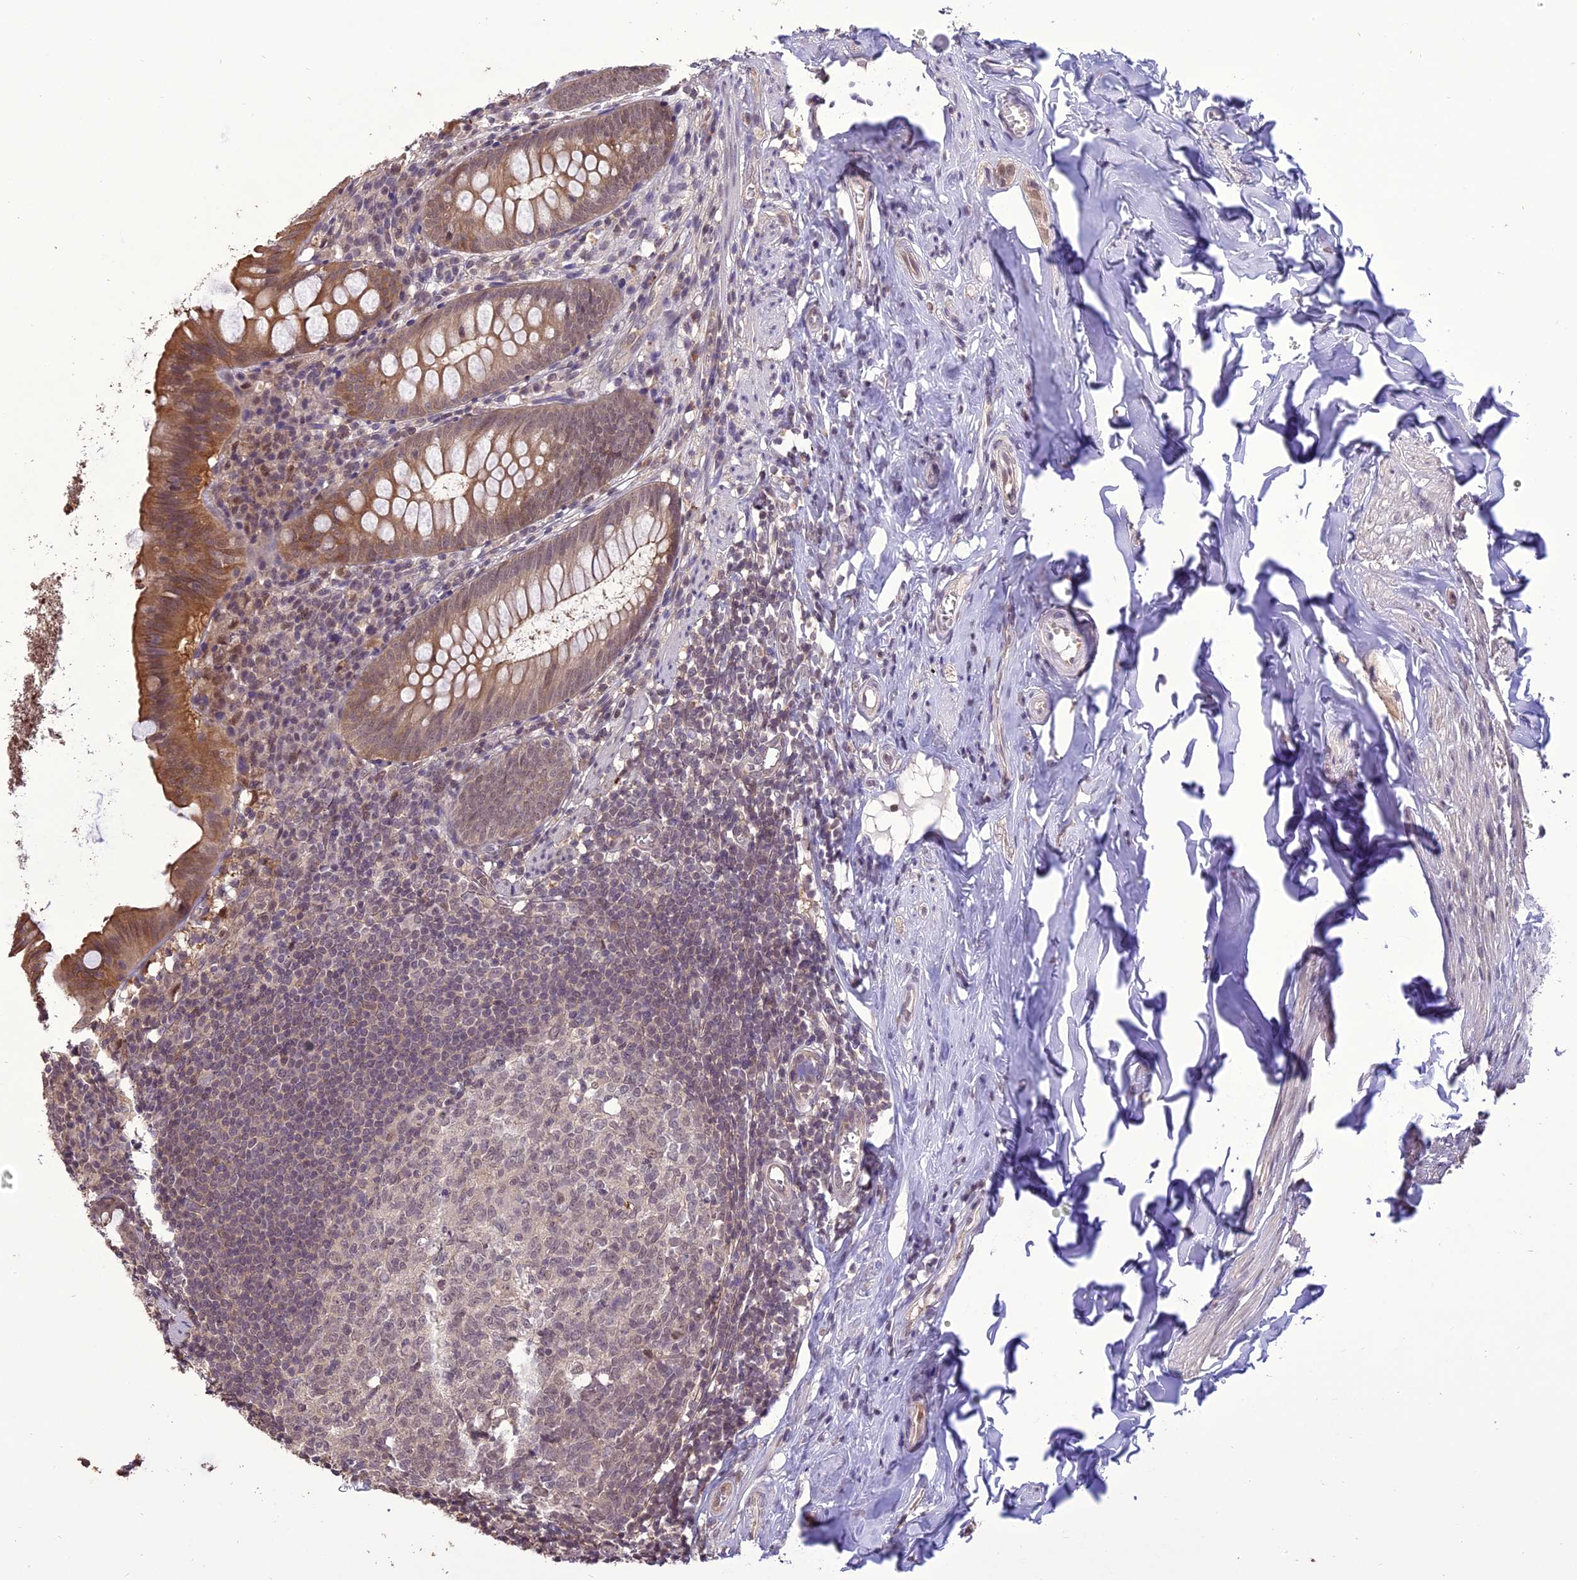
{"staining": {"intensity": "moderate", "quantity": ">75%", "location": "cytoplasmic/membranous"}, "tissue": "appendix", "cell_type": "Glandular cells", "image_type": "normal", "snomed": [{"axis": "morphology", "description": "Normal tissue, NOS"}, {"axis": "topography", "description": "Appendix"}], "caption": "A high-resolution histopathology image shows immunohistochemistry staining of normal appendix, which displays moderate cytoplasmic/membranous positivity in approximately >75% of glandular cells. (IHC, brightfield microscopy, high magnification).", "gene": "TIGD7", "patient": {"sex": "female", "age": 51}}